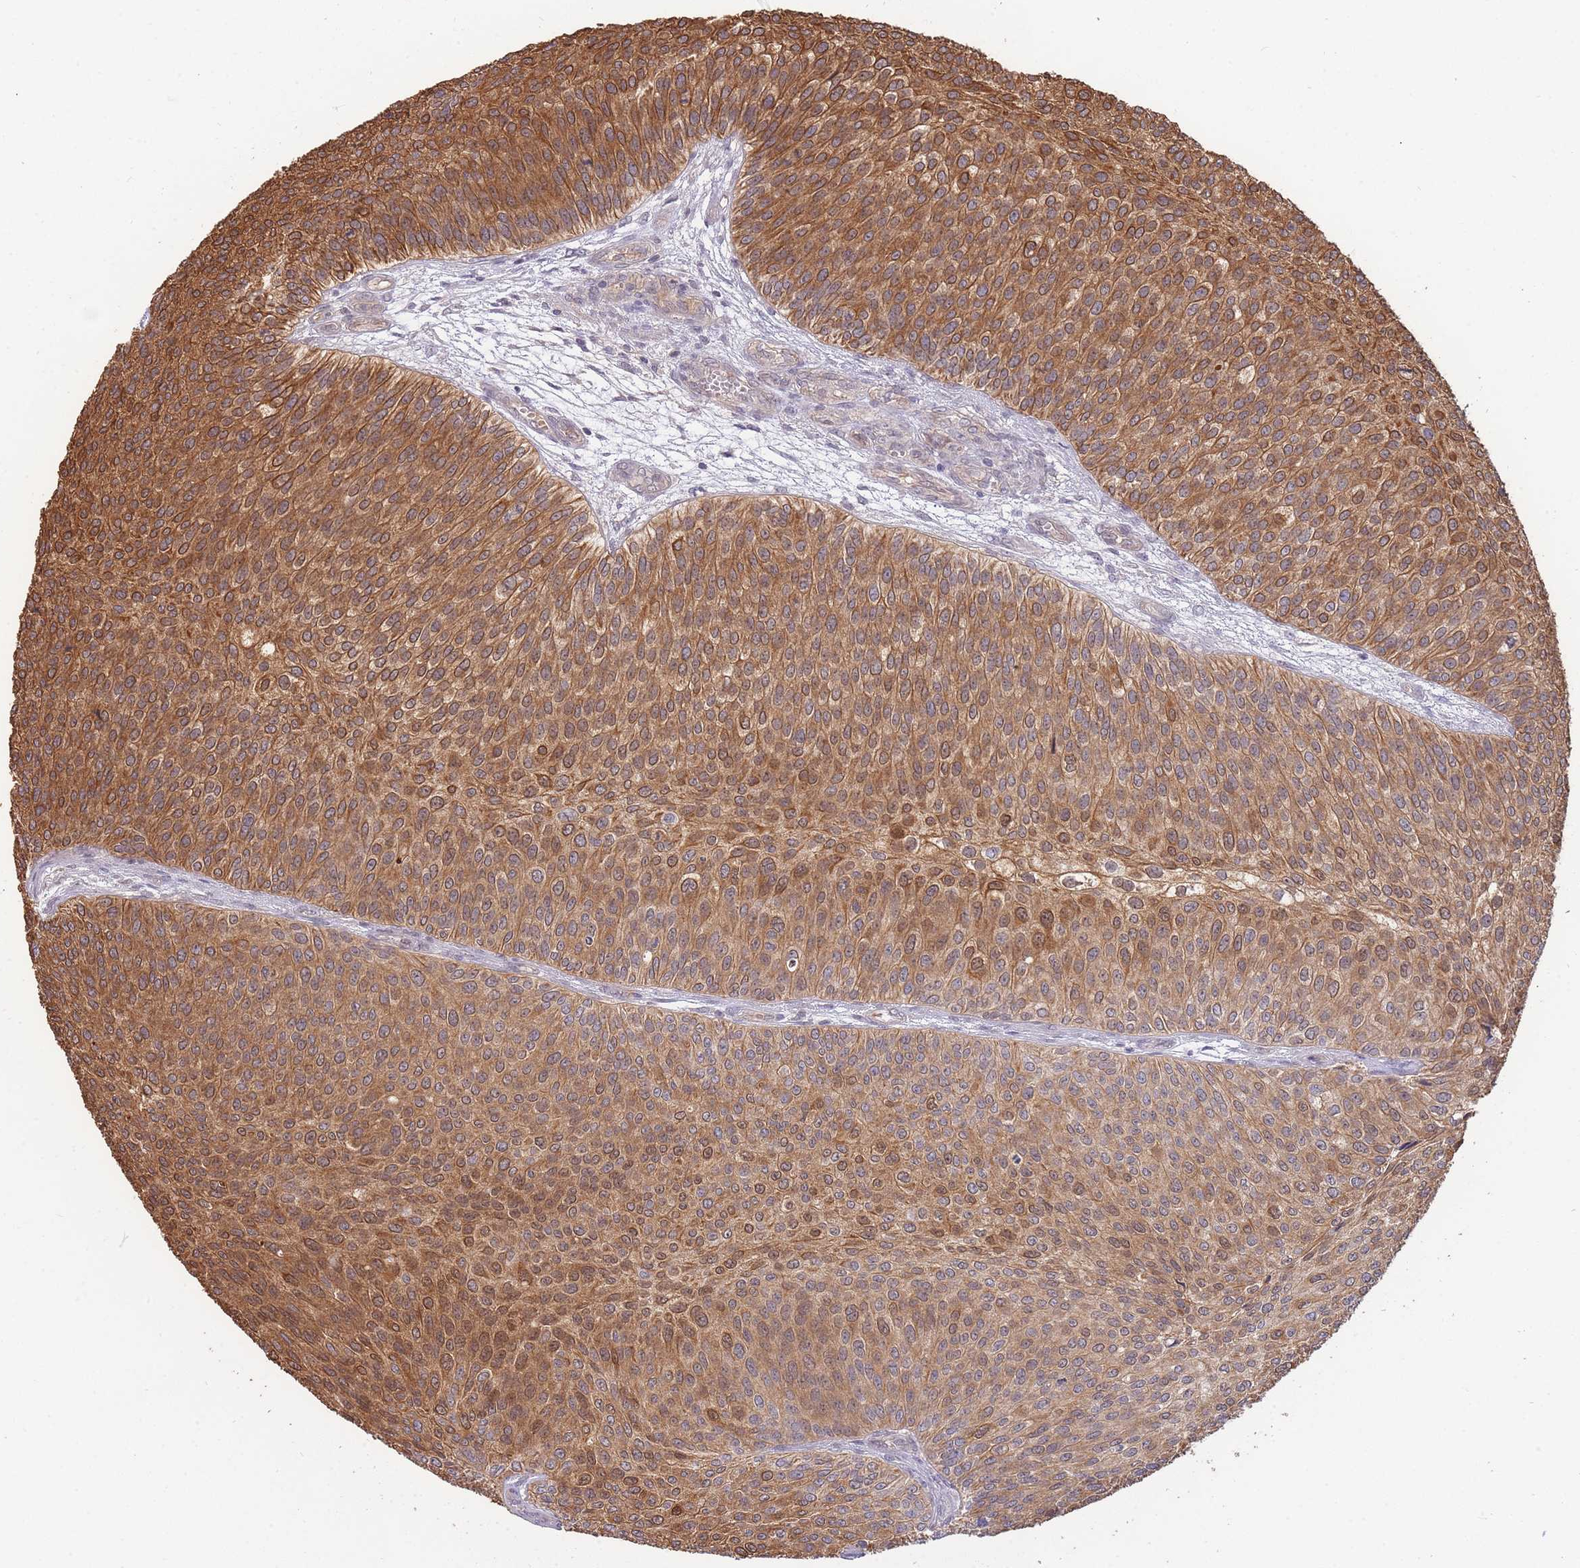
{"staining": {"intensity": "moderate", "quantity": ">75%", "location": "cytoplasmic/membranous"}, "tissue": "urothelial cancer", "cell_type": "Tumor cells", "image_type": "cancer", "snomed": [{"axis": "morphology", "description": "Urothelial carcinoma, Low grade"}, {"axis": "topography", "description": "Urinary bladder"}], "caption": "Urothelial cancer tissue demonstrates moderate cytoplasmic/membranous staining in about >75% of tumor cells, visualized by immunohistochemistry.", "gene": "SMC6", "patient": {"sex": "male", "age": 84}}